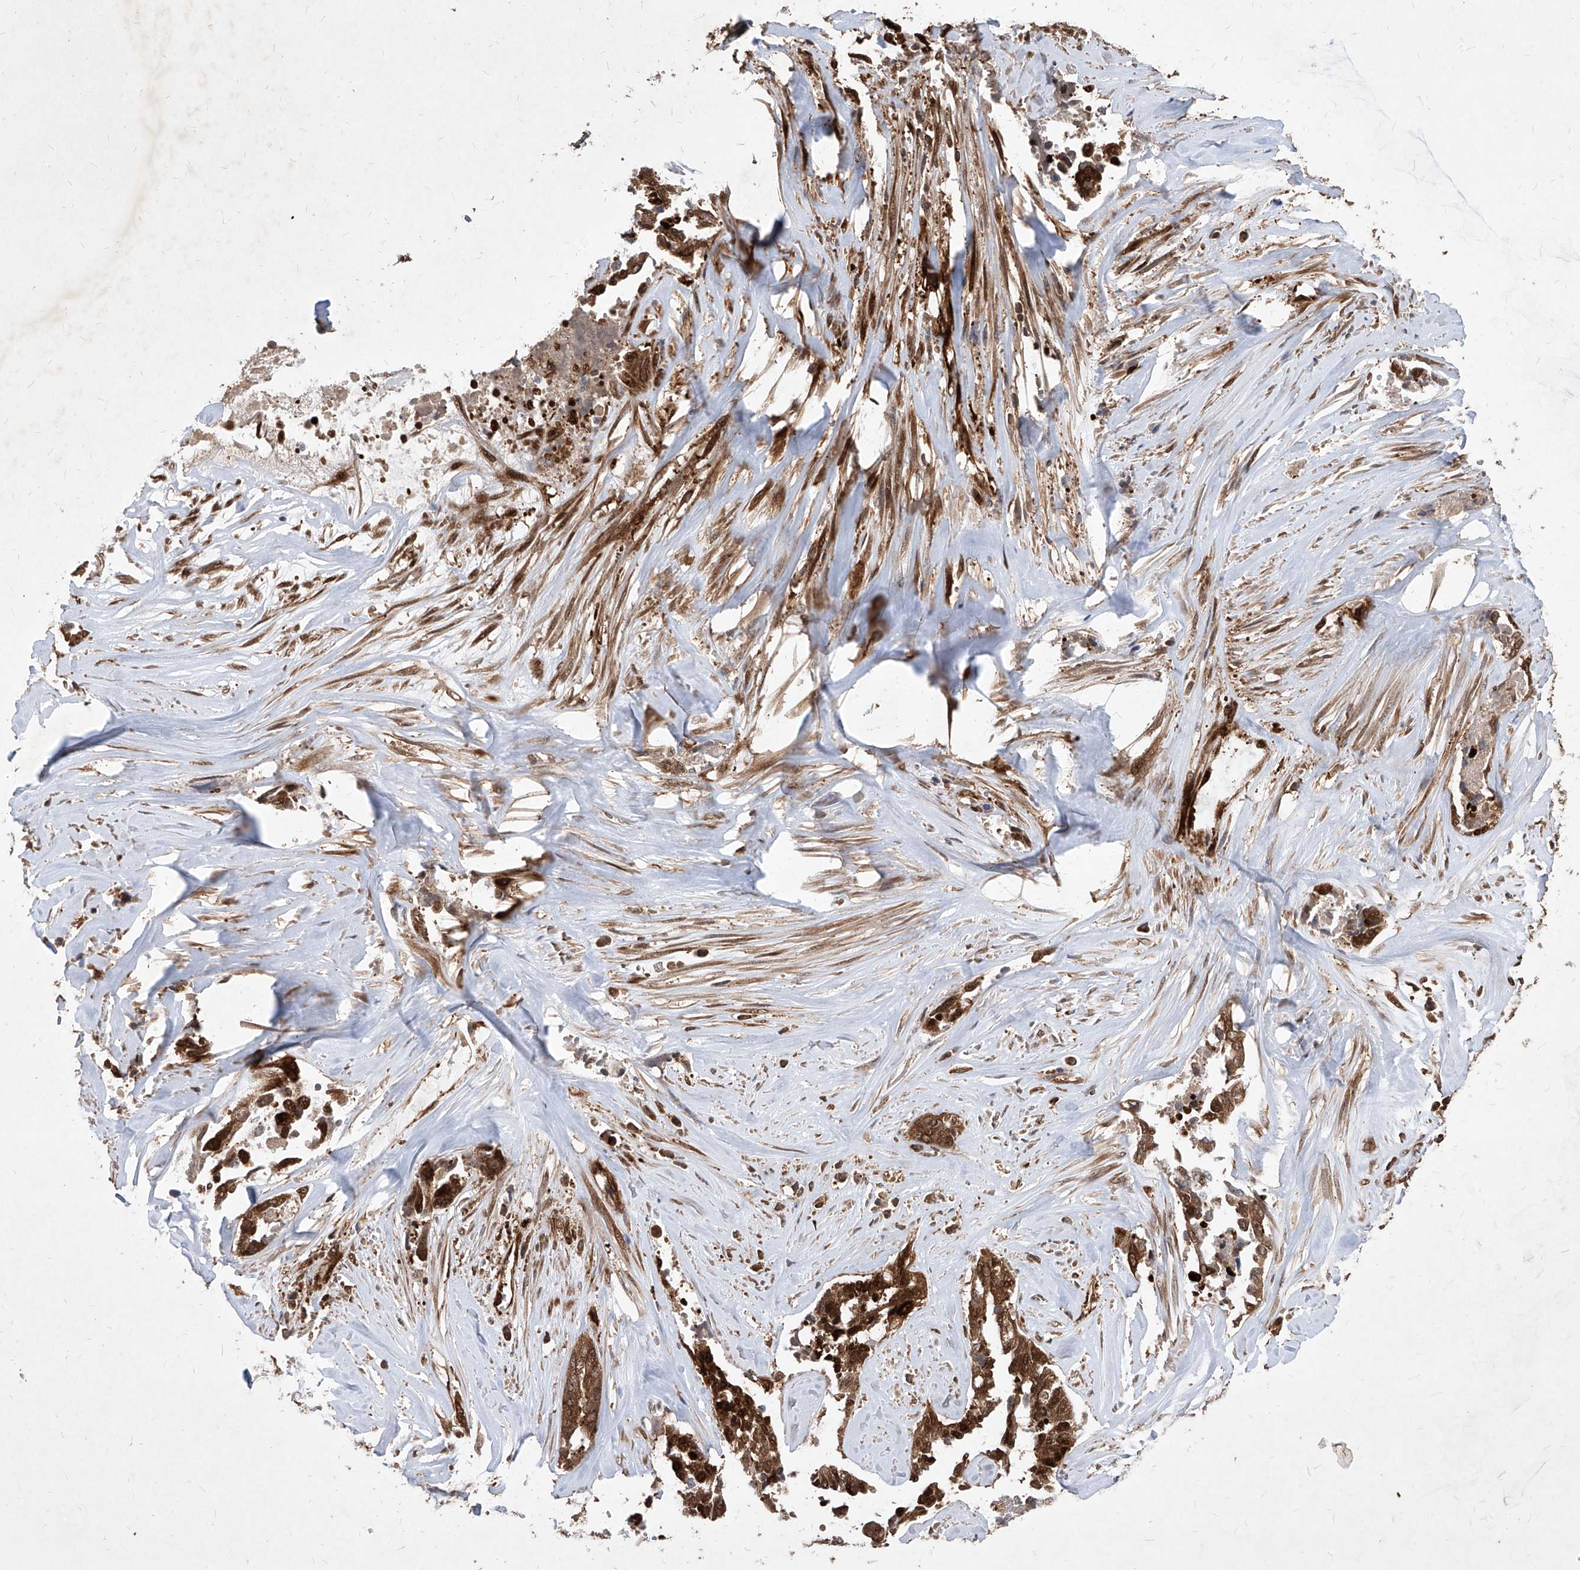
{"staining": {"intensity": "strong", "quantity": ">75%", "location": "cytoplasmic/membranous,nuclear"}, "tissue": "ovarian cancer", "cell_type": "Tumor cells", "image_type": "cancer", "snomed": [{"axis": "morphology", "description": "Cystadenocarcinoma, serous, NOS"}, {"axis": "topography", "description": "Ovary"}], "caption": "Human ovarian cancer (serous cystadenocarcinoma) stained for a protein (brown) displays strong cytoplasmic/membranous and nuclear positive positivity in approximately >75% of tumor cells.", "gene": "MAGED2", "patient": {"sex": "female", "age": 44}}